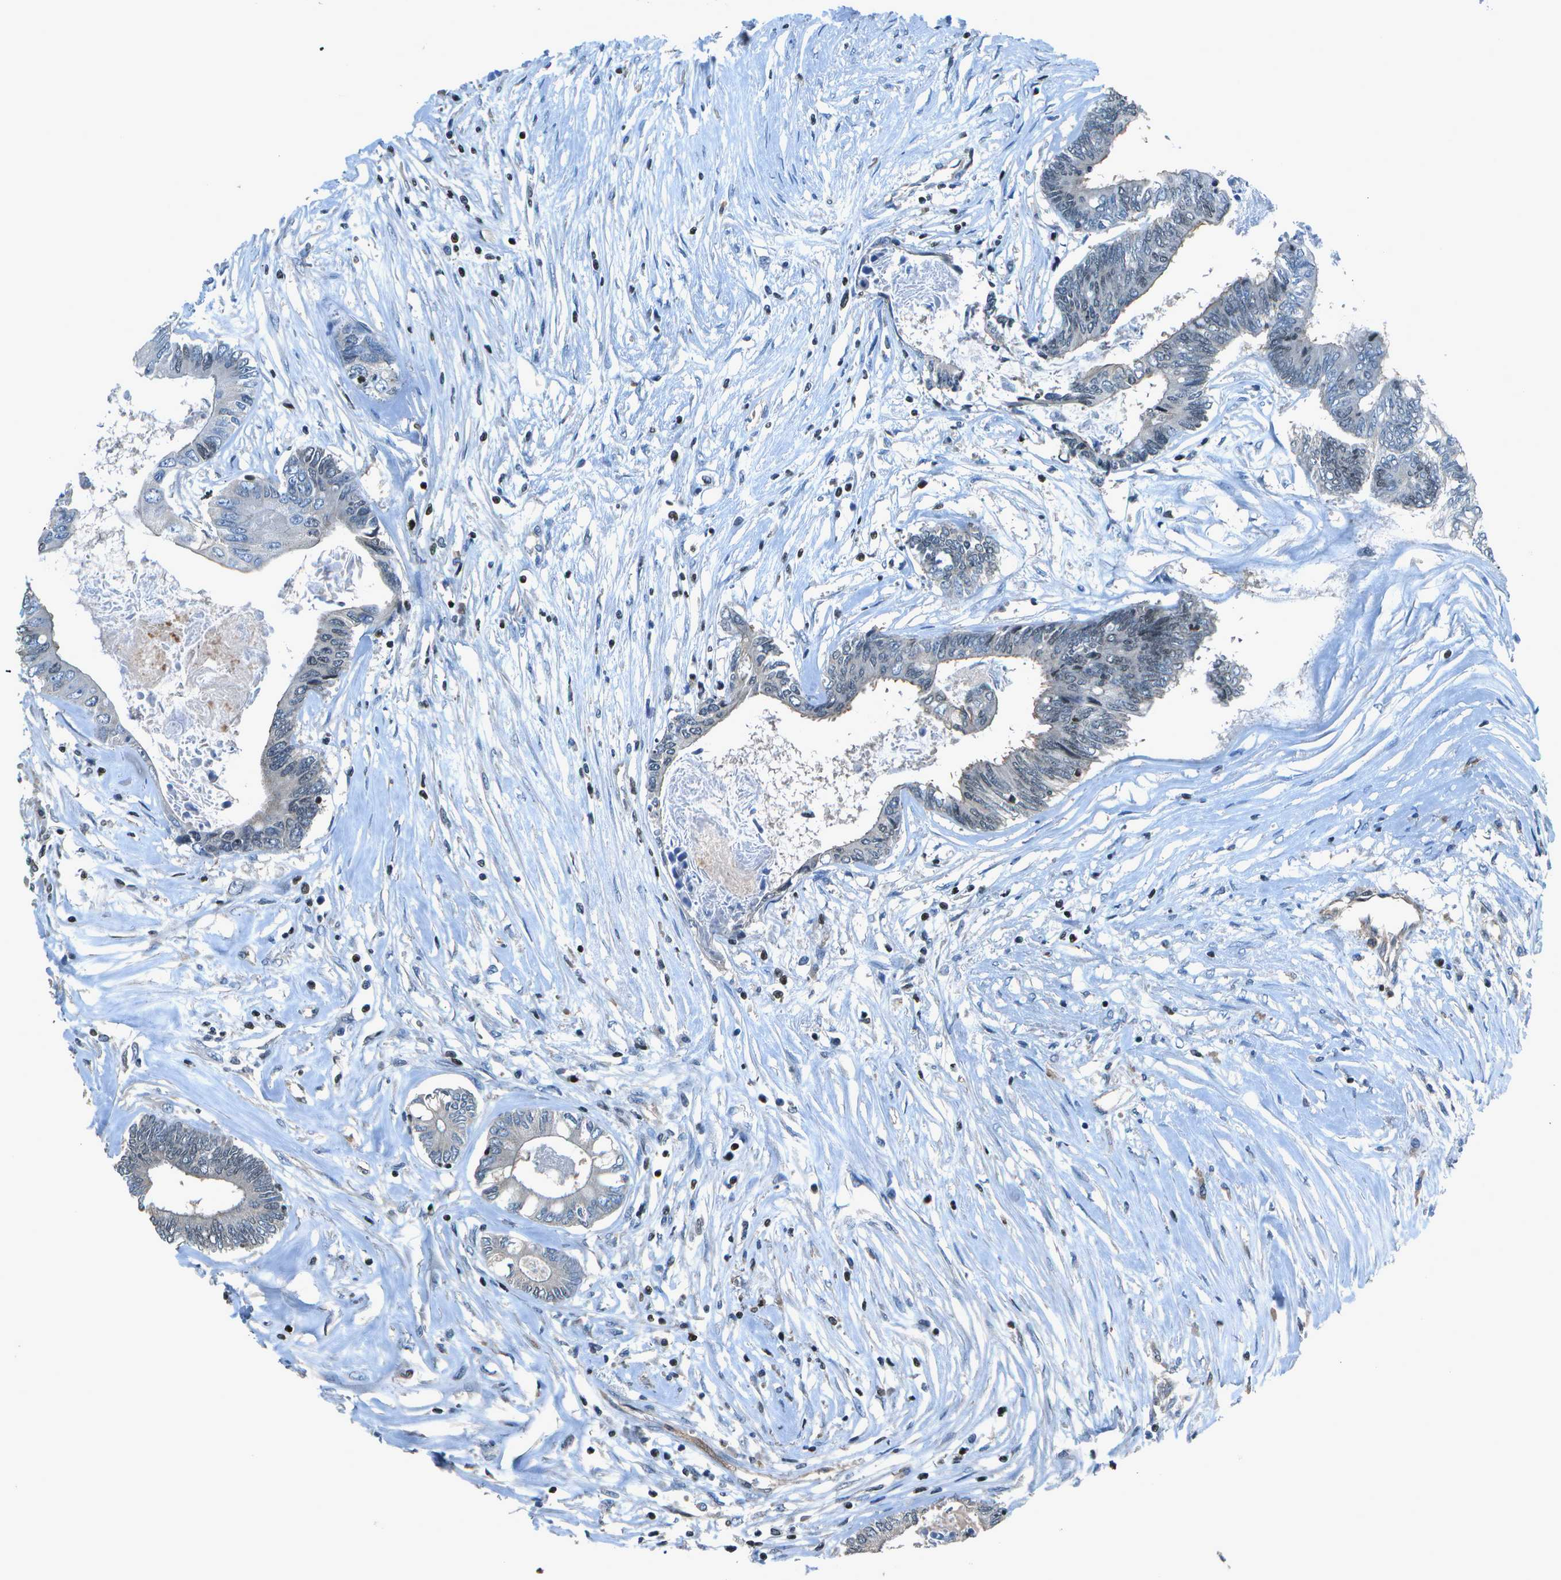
{"staining": {"intensity": "negative", "quantity": "none", "location": "none"}, "tissue": "colorectal cancer", "cell_type": "Tumor cells", "image_type": "cancer", "snomed": [{"axis": "morphology", "description": "Adenocarcinoma, NOS"}, {"axis": "topography", "description": "Rectum"}], "caption": "Immunohistochemistry micrograph of neoplastic tissue: adenocarcinoma (colorectal) stained with DAB (3,3'-diaminobenzidine) exhibits no significant protein expression in tumor cells.", "gene": "PDLIM1", "patient": {"sex": "male", "age": 63}}